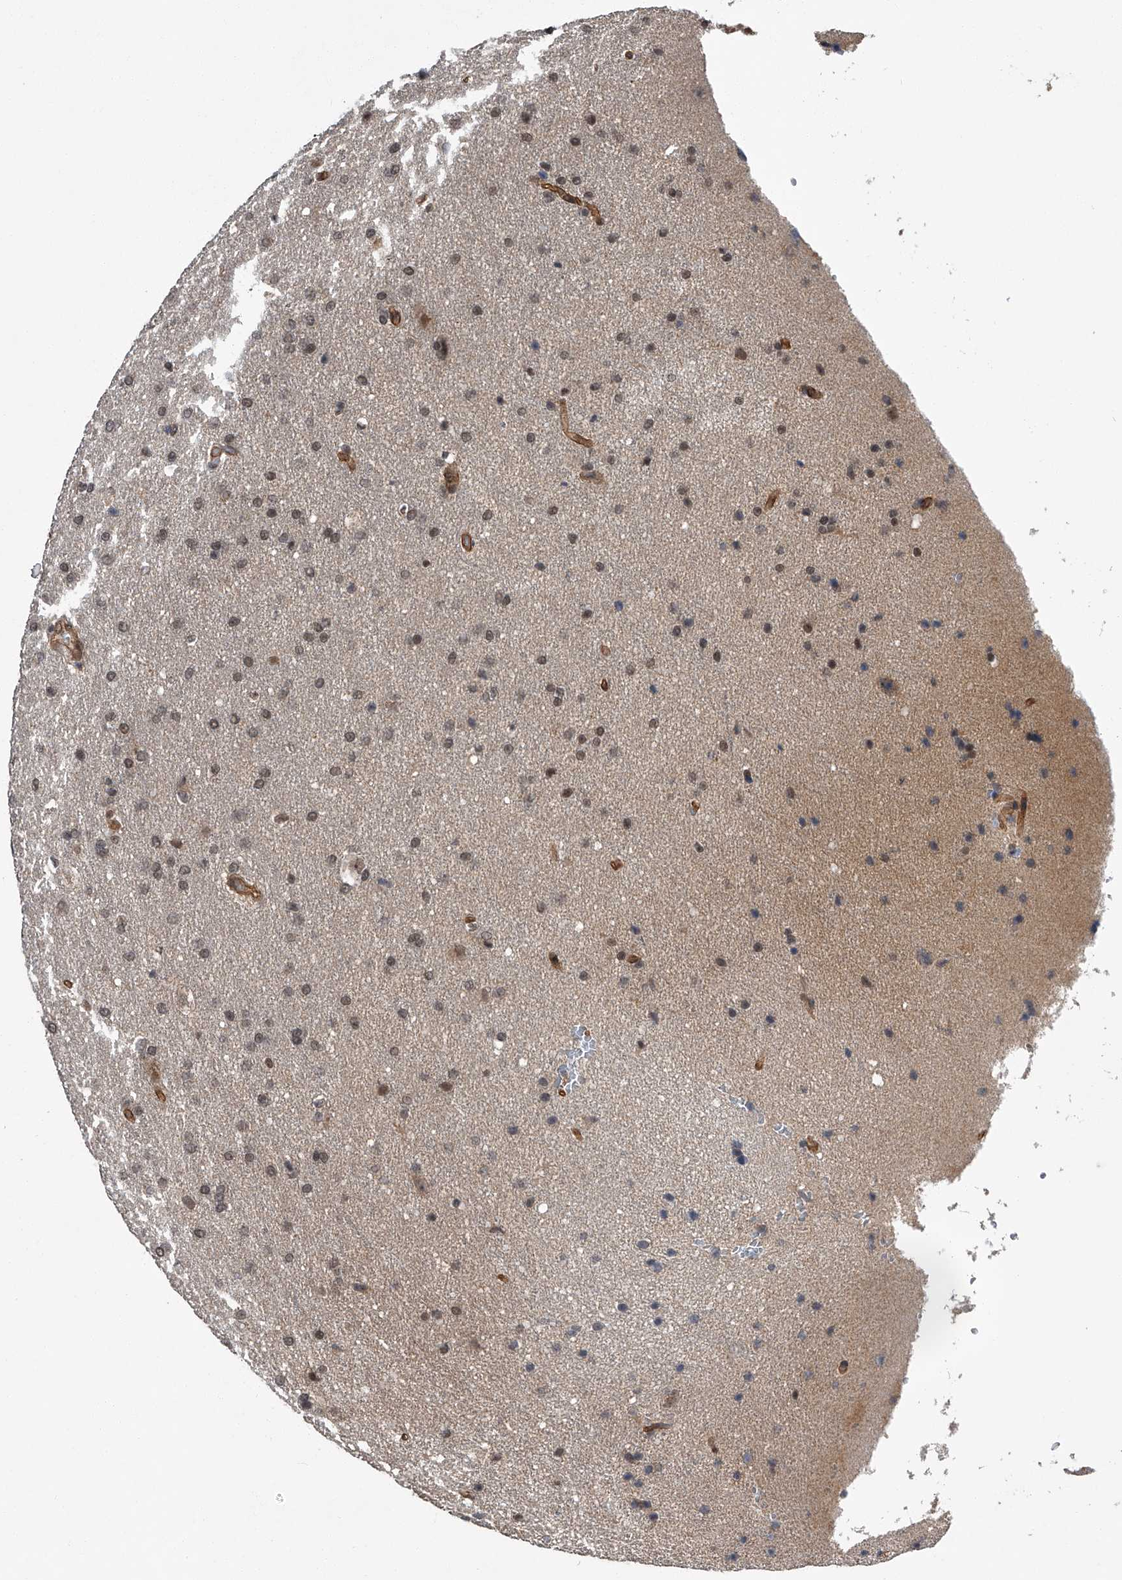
{"staining": {"intensity": "moderate", "quantity": ">75%", "location": "nuclear"}, "tissue": "glioma", "cell_type": "Tumor cells", "image_type": "cancer", "snomed": [{"axis": "morphology", "description": "Glioma, malignant, Low grade"}, {"axis": "topography", "description": "Brain"}], "caption": "A high-resolution image shows immunohistochemistry staining of glioma, which exhibits moderate nuclear staining in about >75% of tumor cells.", "gene": "SLC12A8", "patient": {"sex": "female", "age": 37}}